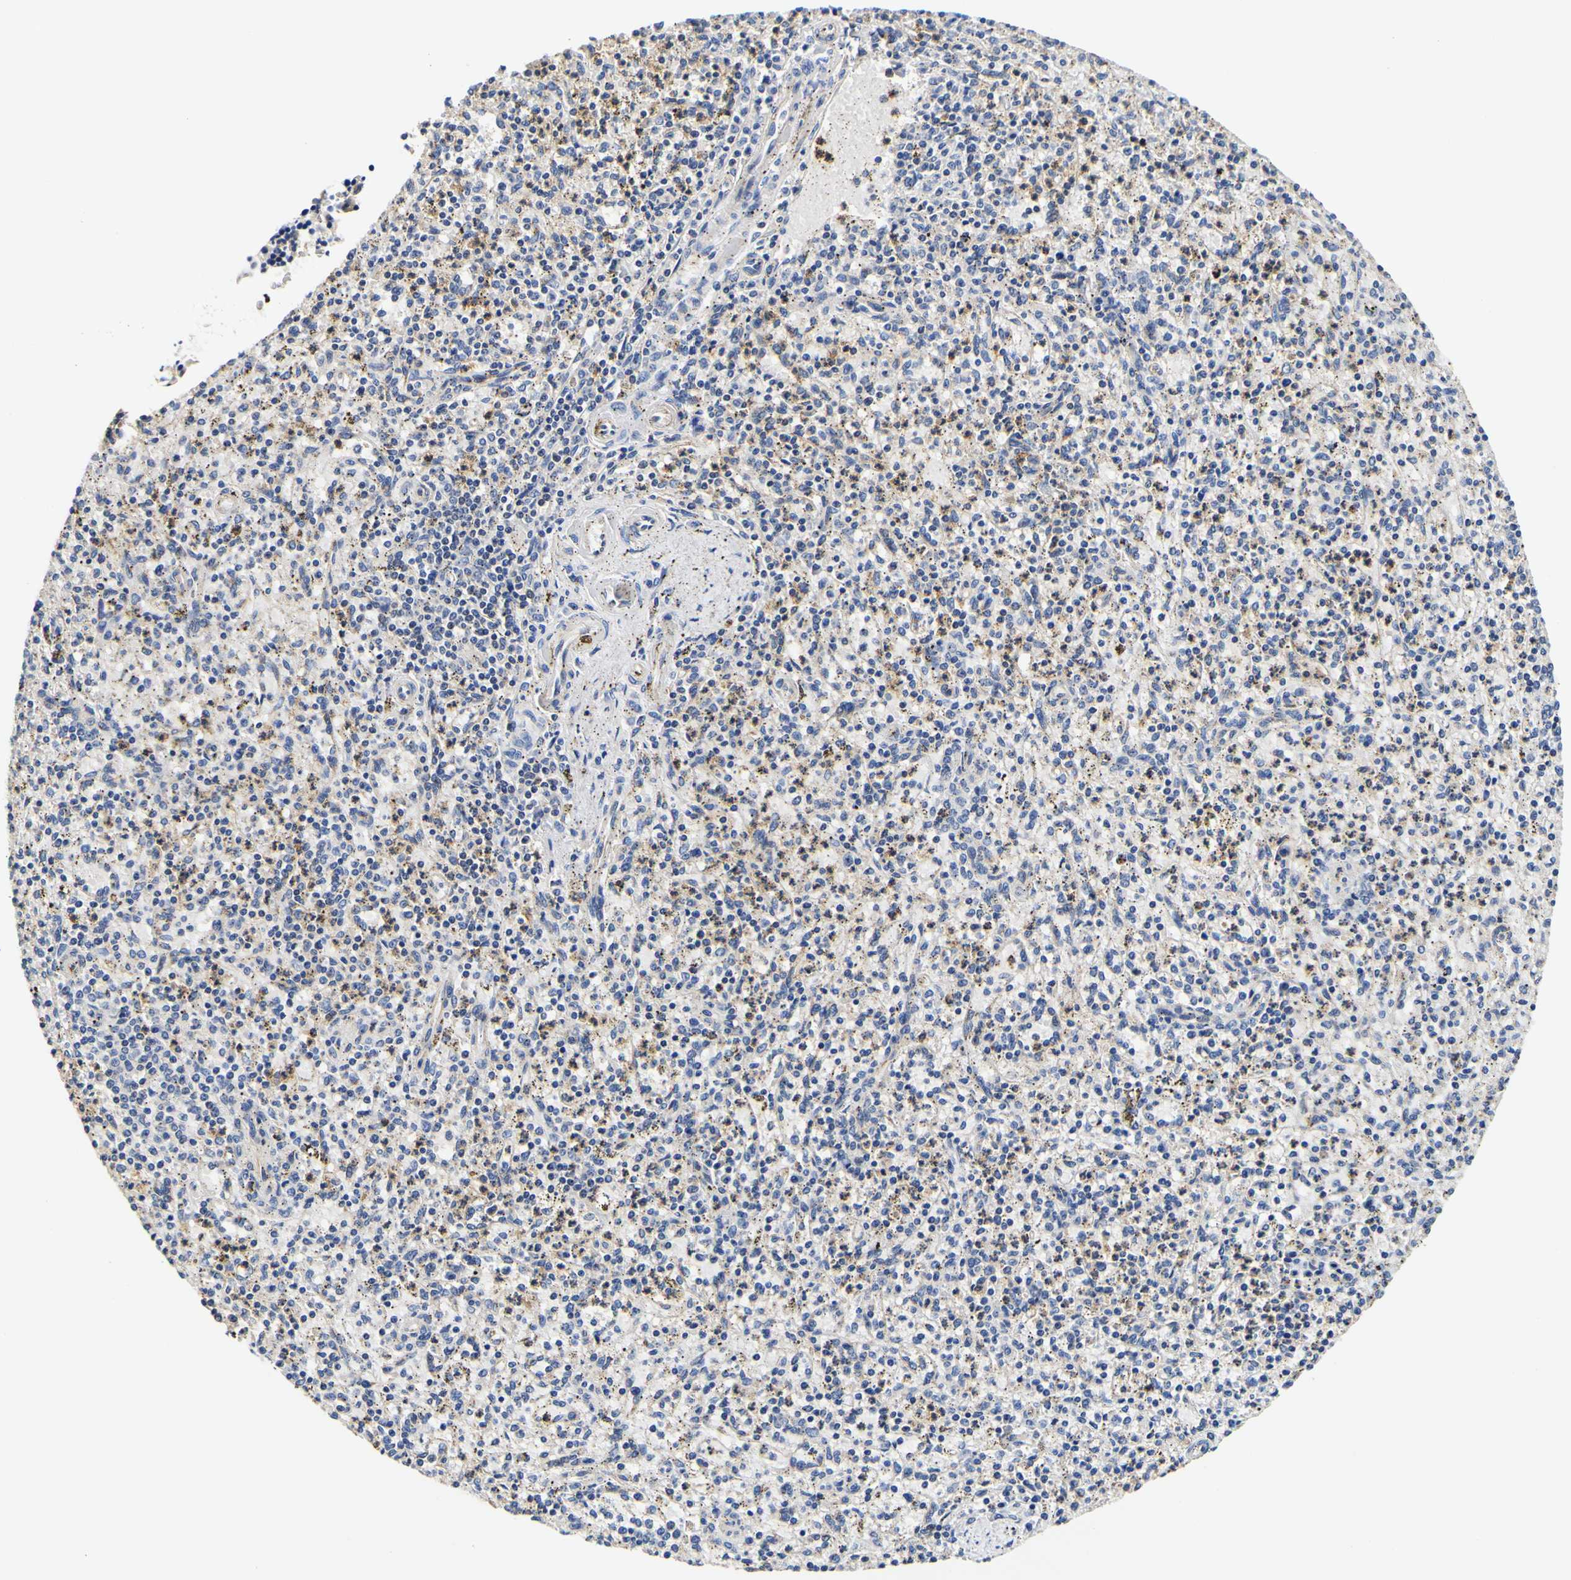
{"staining": {"intensity": "weak", "quantity": "<25%", "location": "cytoplasmic/membranous"}, "tissue": "spleen", "cell_type": "Cells in red pulp", "image_type": "normal", "snomed": [{"axis": "morphology", "description": "Normal tissue, NOS"}, {"axis": "topography", "description": "Spleen"}], "caption": "High power microscopy photomicrograph of an immunohistochemistry (IHC) micrograph of unremarkable spleen, revealing no significant positivity in cells in red pulp. (Brightfield microscopy of DAB (3,3'-diaminobenzidine) IHC at high magnification).", "gene": "CAMK4", "patient": {"sex": "male", "age": 72}}